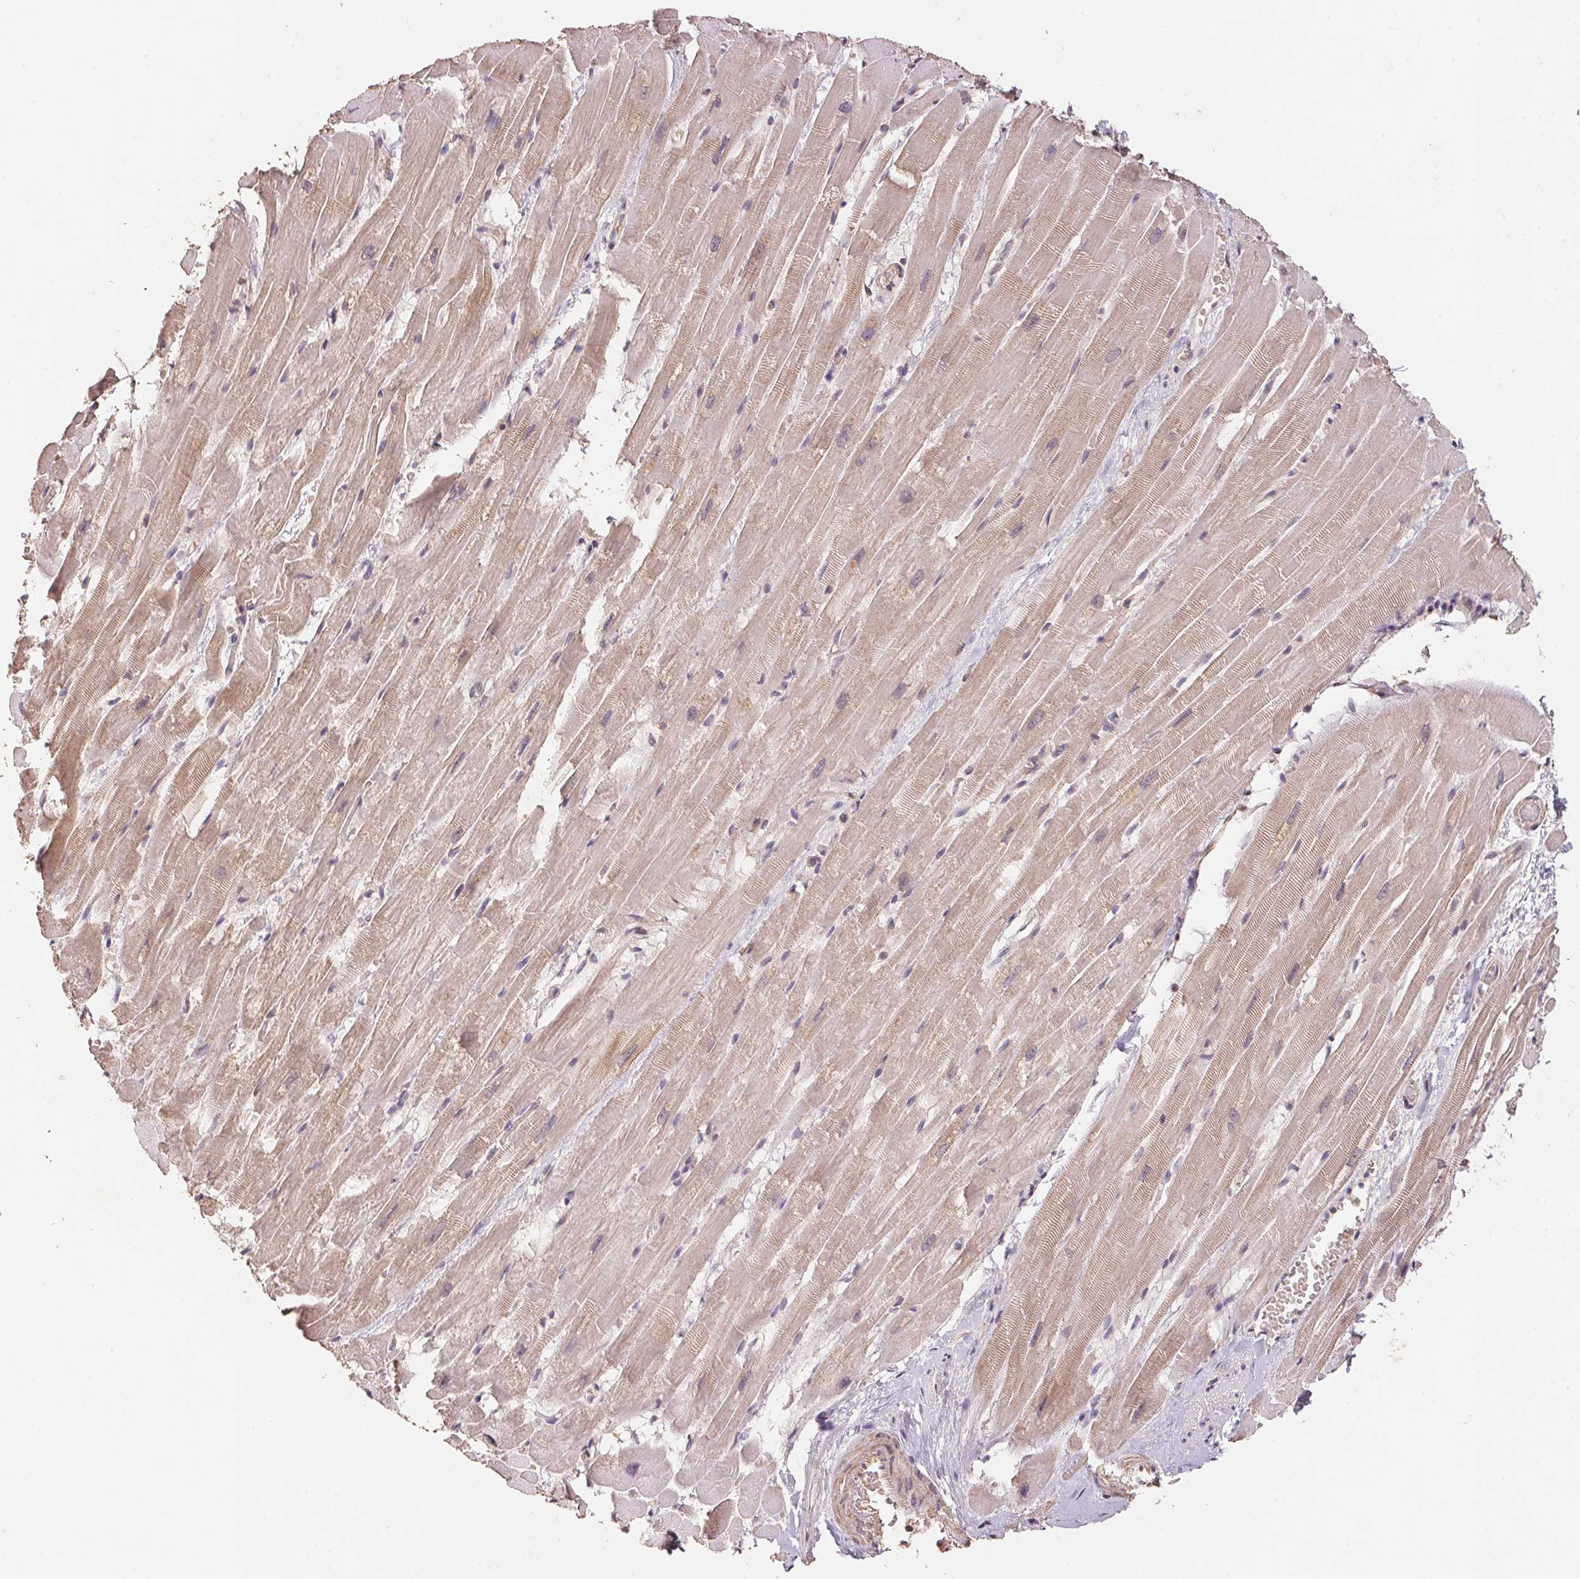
{"staining": {"intensity": "moderate", "quantity": ">75%", "location": "cytoplasmic/membranous"}, "tissue": "heart muscle", "cell_type": "Cardiomyocytes", "image_type": "normal", "snomed": [{"axis": "morphology", "description": "Normal tissue, NOS"}, {"axis": "topography", "description": "Heart"}], "caption": "The immunohistochemical stain highlights moderate cytoplasmic/membranous positivity in cardiomyocytes of unremarkable heart muscle. The protein is stained brown, and the nuclei are stained in blue (DAB (3,3'-diaminobenzidine) IHC with brightfield microscopy, high magnification).", "gene": "CENPF", "patient": {"sex": "male", "age": 37}}